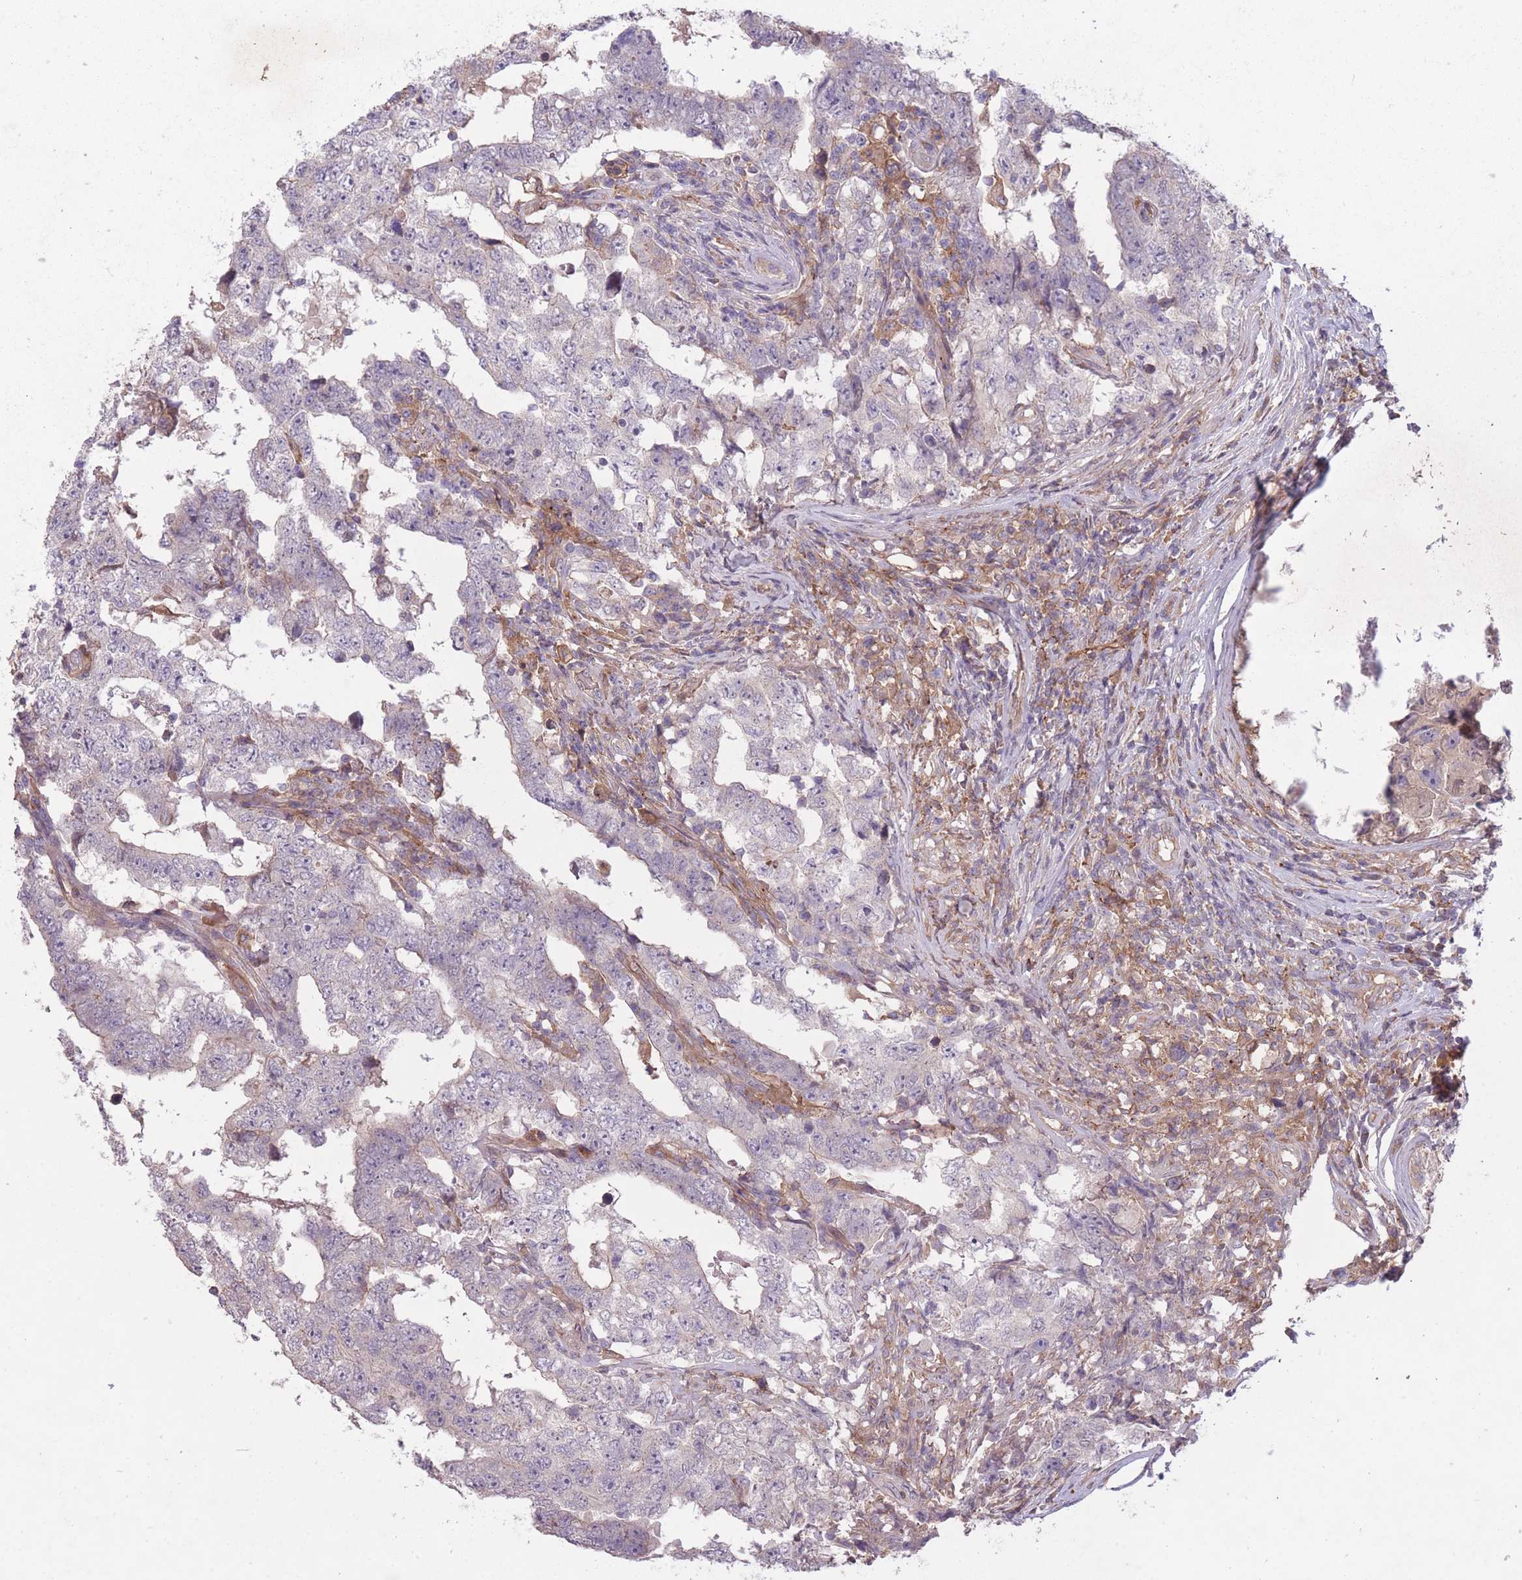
{"staining": {"intensity": "negative", "quantity": "none", "location": "none"}, "tissue": "testis cancer", "cell_type": "Tumor cells", "image_type": "cancer", "snomed": [{"axis": "morphology", "description": "Carcinoma, Embryonal, NOS"}, {"axis": "topography", "description": "Testis"}], "caption": "Tumor cells are negative for protein expression in human testis cancer. Brightfield microscopy of immunohistochemistry stained with DAB (brown) and hematoxylin (blue), captured at high magnification.", "gene": "OR2V2", "patient": {"sex": "male", "age": 25}}